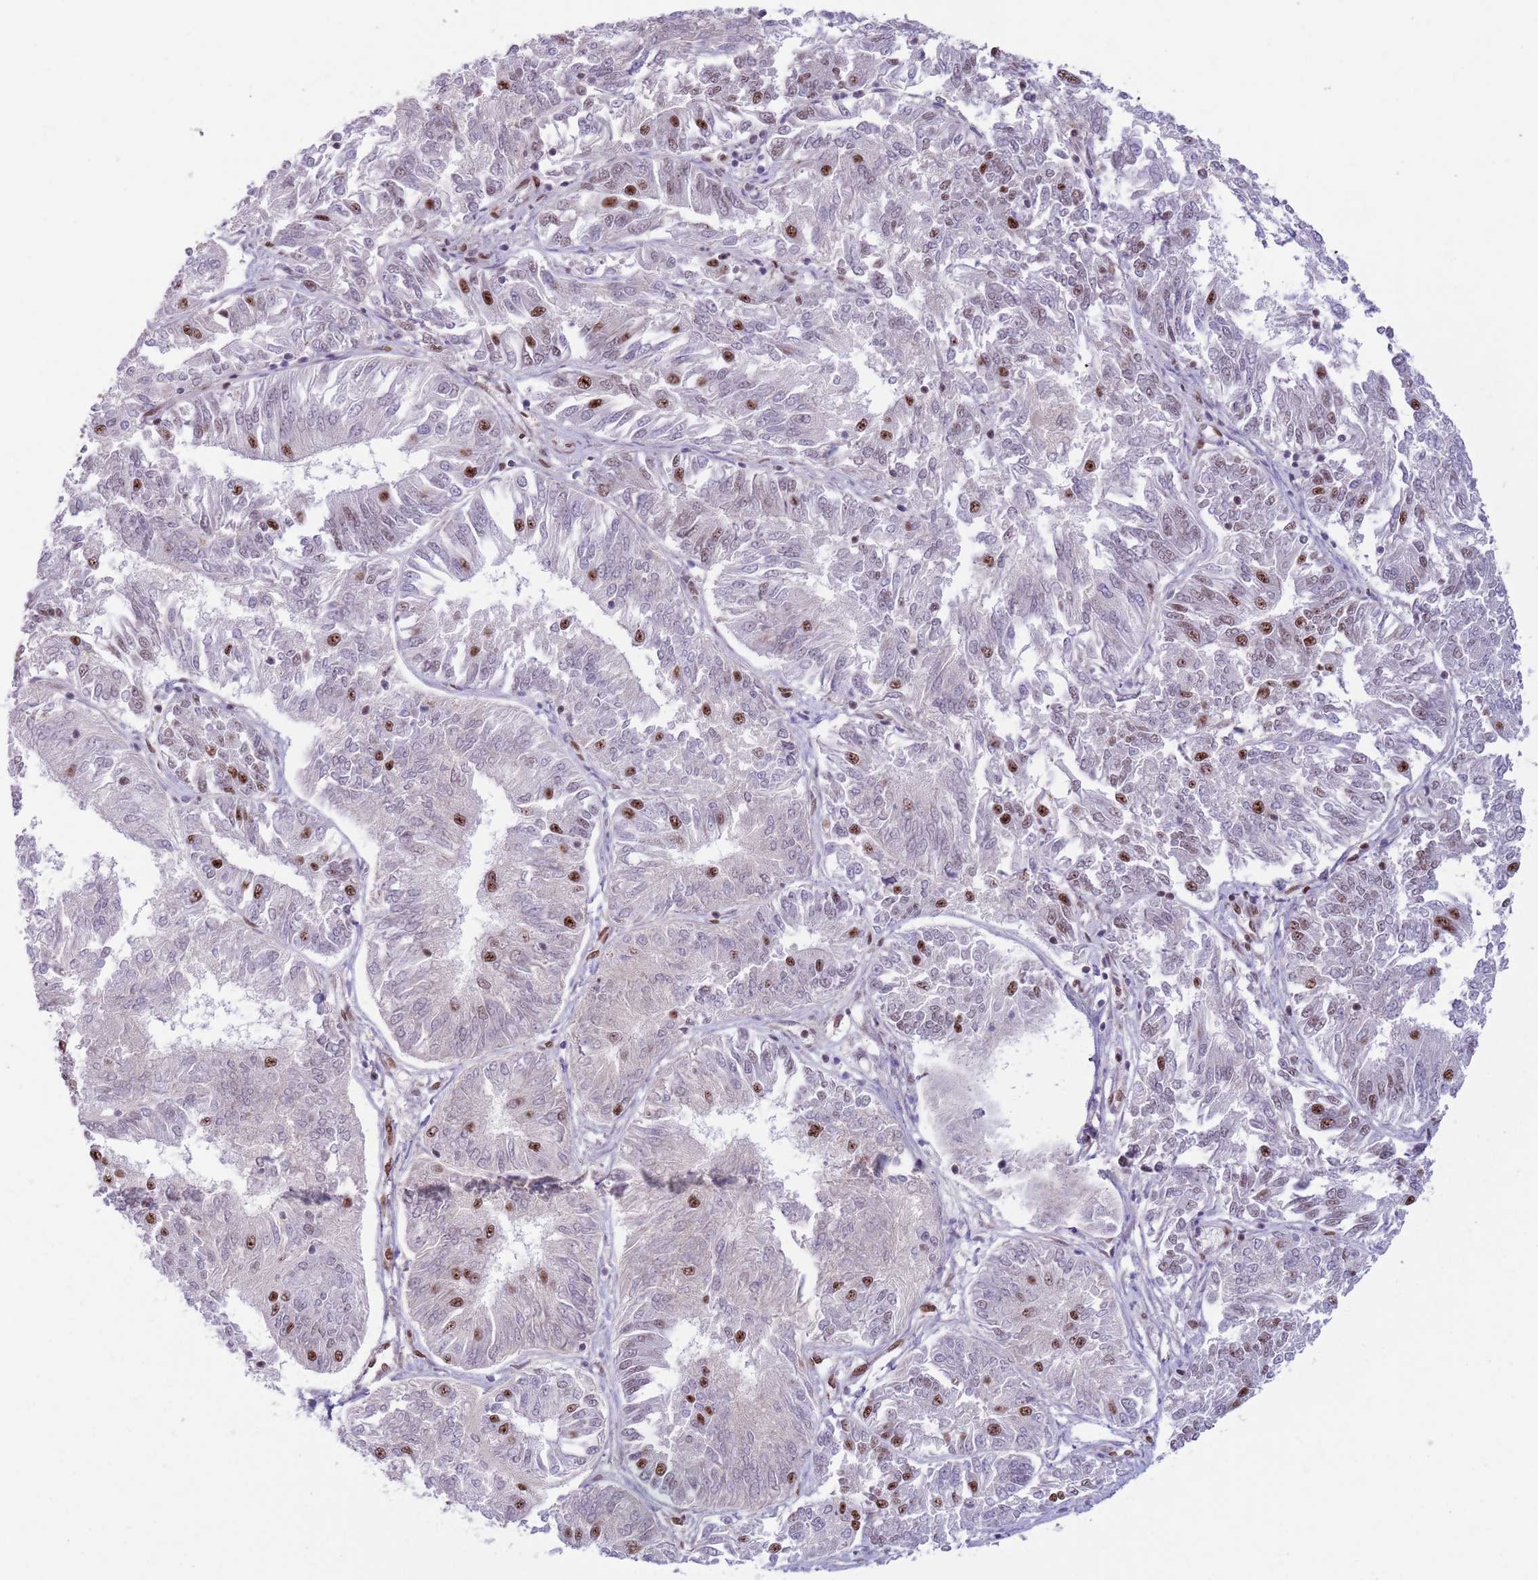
{"staining": {"intensity": "moderate", "quantity": "<25%", "location": "nuclear"}, "tissue": "endometrial cancer", "cell_type": "Tumor cells", "image_type": "cancer", "snomed": [{"axis": "morphology", "description": "Adenocarcinoma, NOS"}, {"axis": "topography", "description": "Endometrium"}], "caption": "Endometrial cancer tissue exhibits moderate nuclear expression in about <25% of tumor cells, visualized by immunohistochemistry.", "gene": "SIPA1L3", "patient": {"sex": "female", "age": 58}}